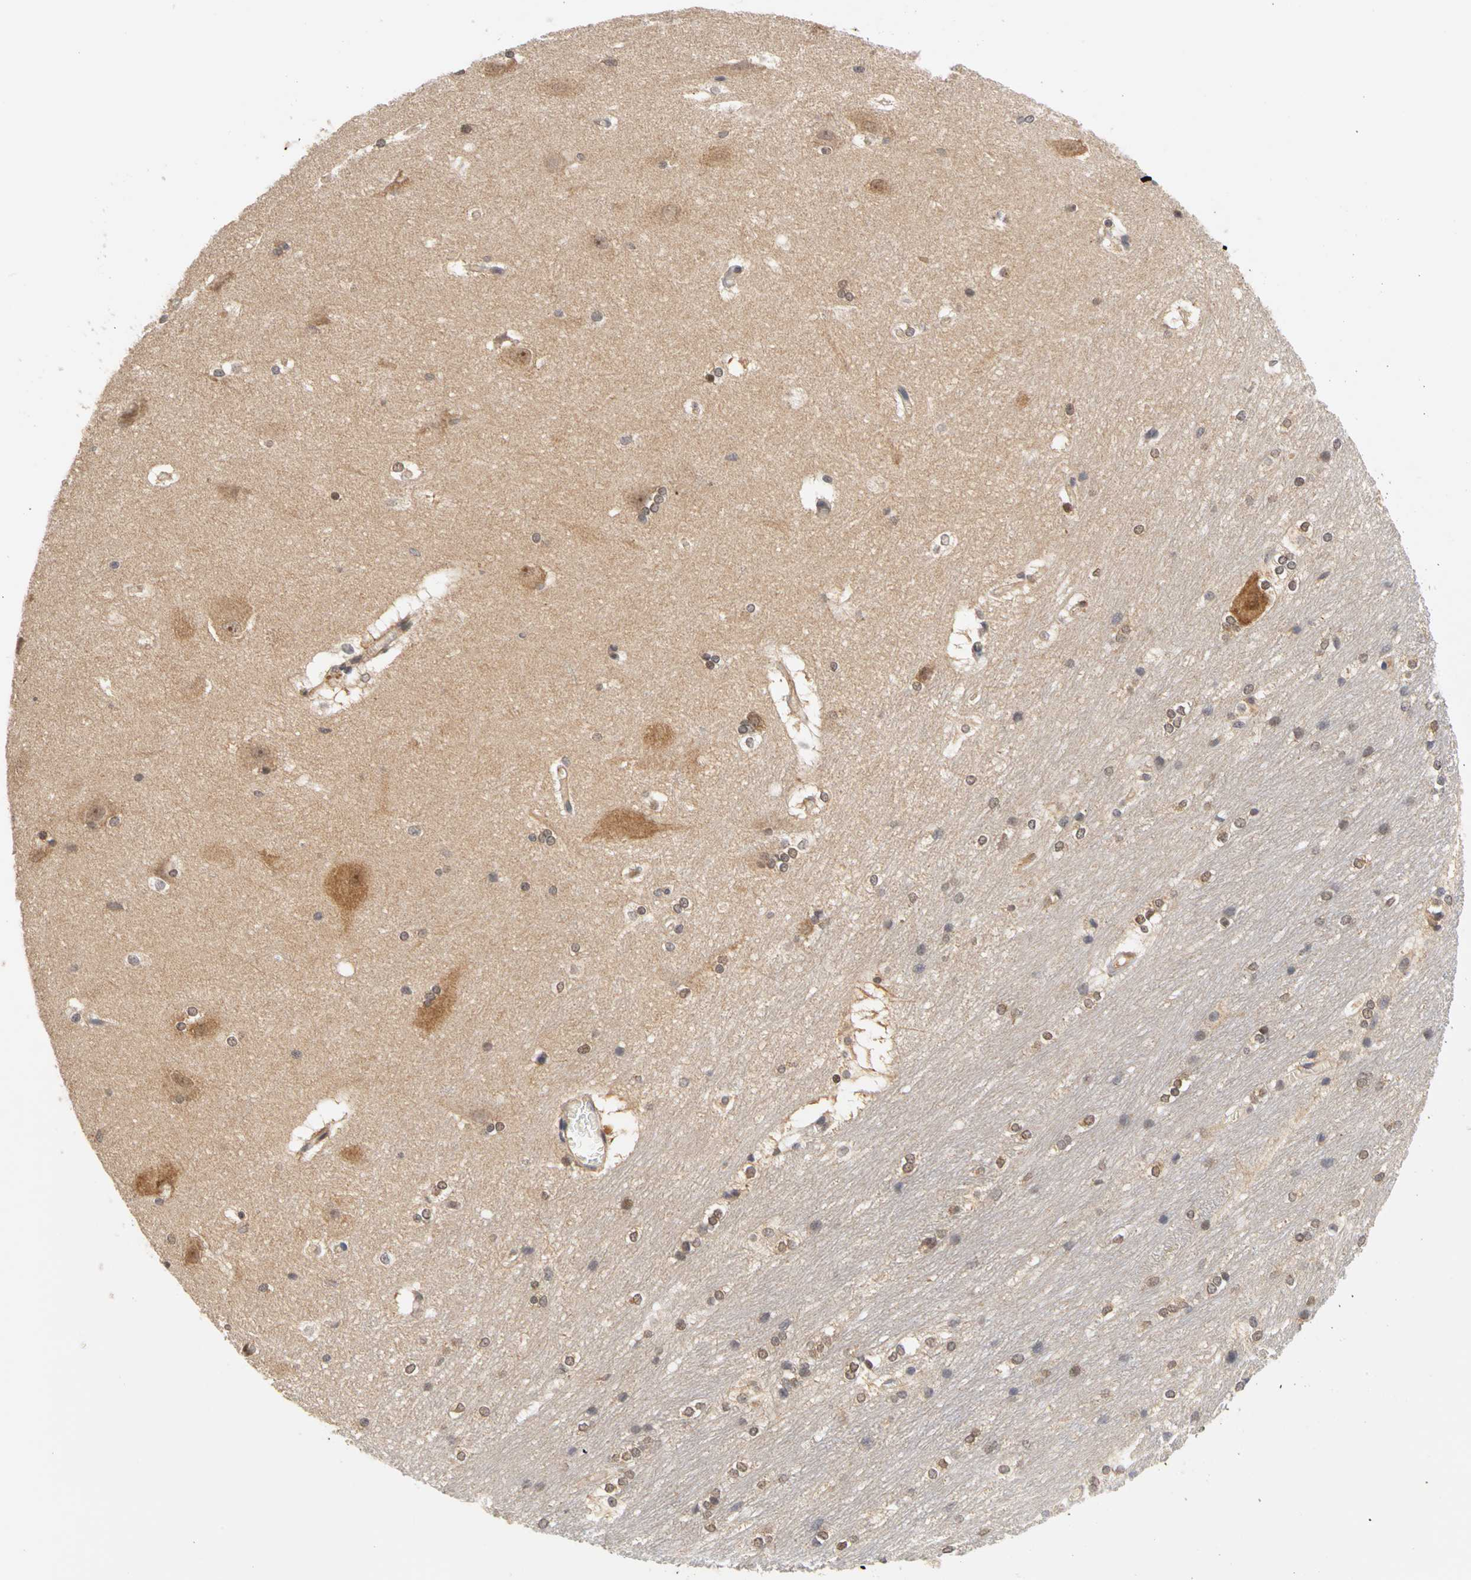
{"staining": {"intensity": "weak", "quantity": "25%-75%", "location": "cytoplasmic/membranous,nuclear"}, "tissue": "hippocampus", "cell_type": "Glial cells", "image_type": "normal", "snomed": [{"axis": "morphology", "description": "Normal tissue, NOS"}, {"axis": "topography", "description": "Hippocampus"}], "caption": "Immunohistochemical staining of unremarkable human hippocampus reveals 25%-75% levels of weak cytoplasmic/membranous,nuclear protein staining in approximately 25%-75% of glial cells.", "gene": "UBE2M", "patient": {"sex": "female", "age": 19}}